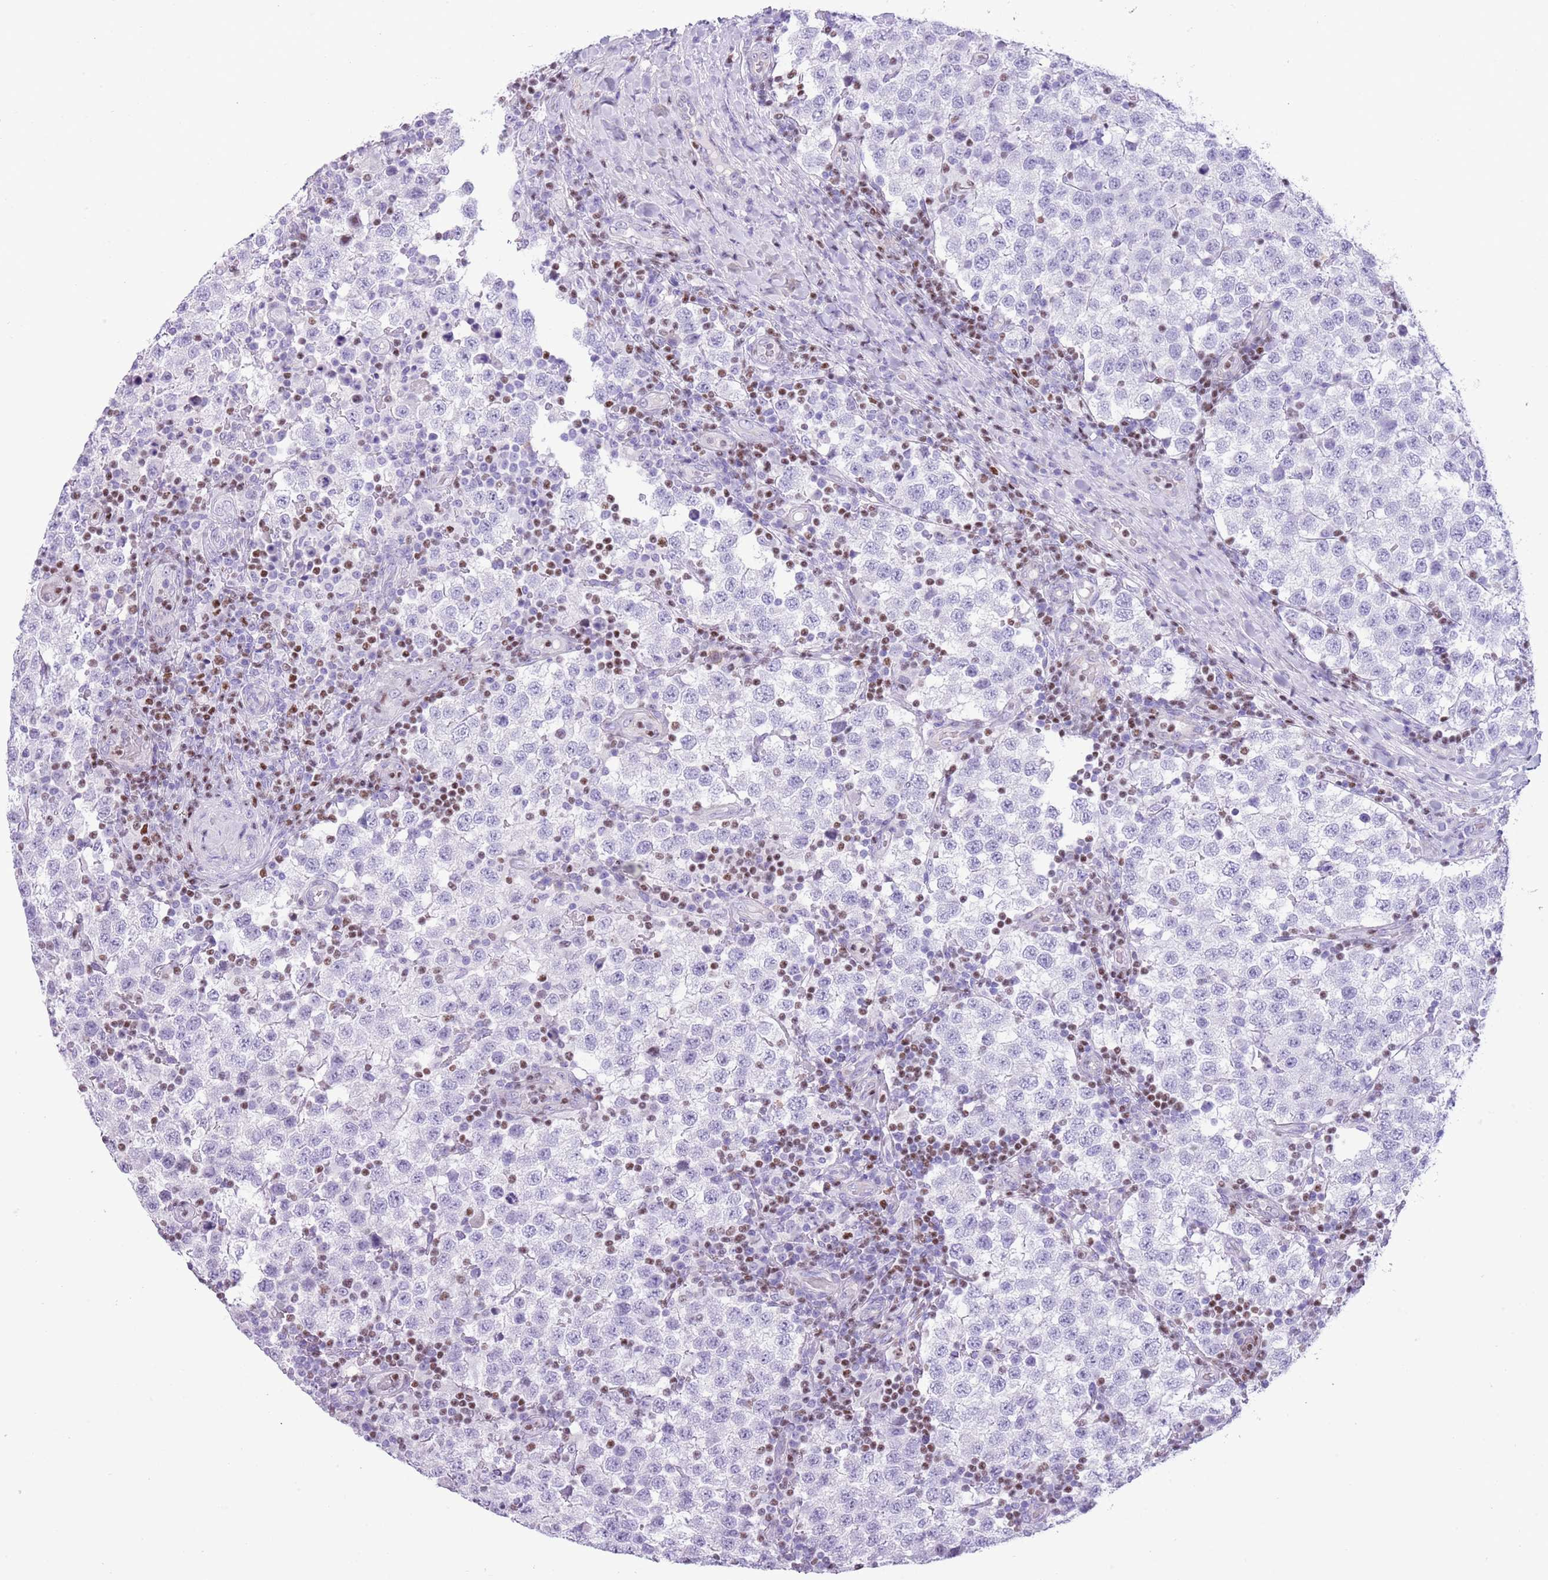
{"staining": {"intensity": "negative", "quantity": "none", "location": "none"}, "tissue": "testis cancer", "cell_type": "Tumor cells", "image_type": "cancer", "snomed": [{"axis": "morphology", "description": "Seminoma, NOS"}, {"axis": "topography", "description": "Testis"}], "caption": "Immunohistochemistry (IHC) of human testis seminoma demonstrates no positivity in tumor cells. (DAB immunohistochemistry, high magnification).", "gene": "BCL11B", "patient": {"sex": "male", "age": 34}}